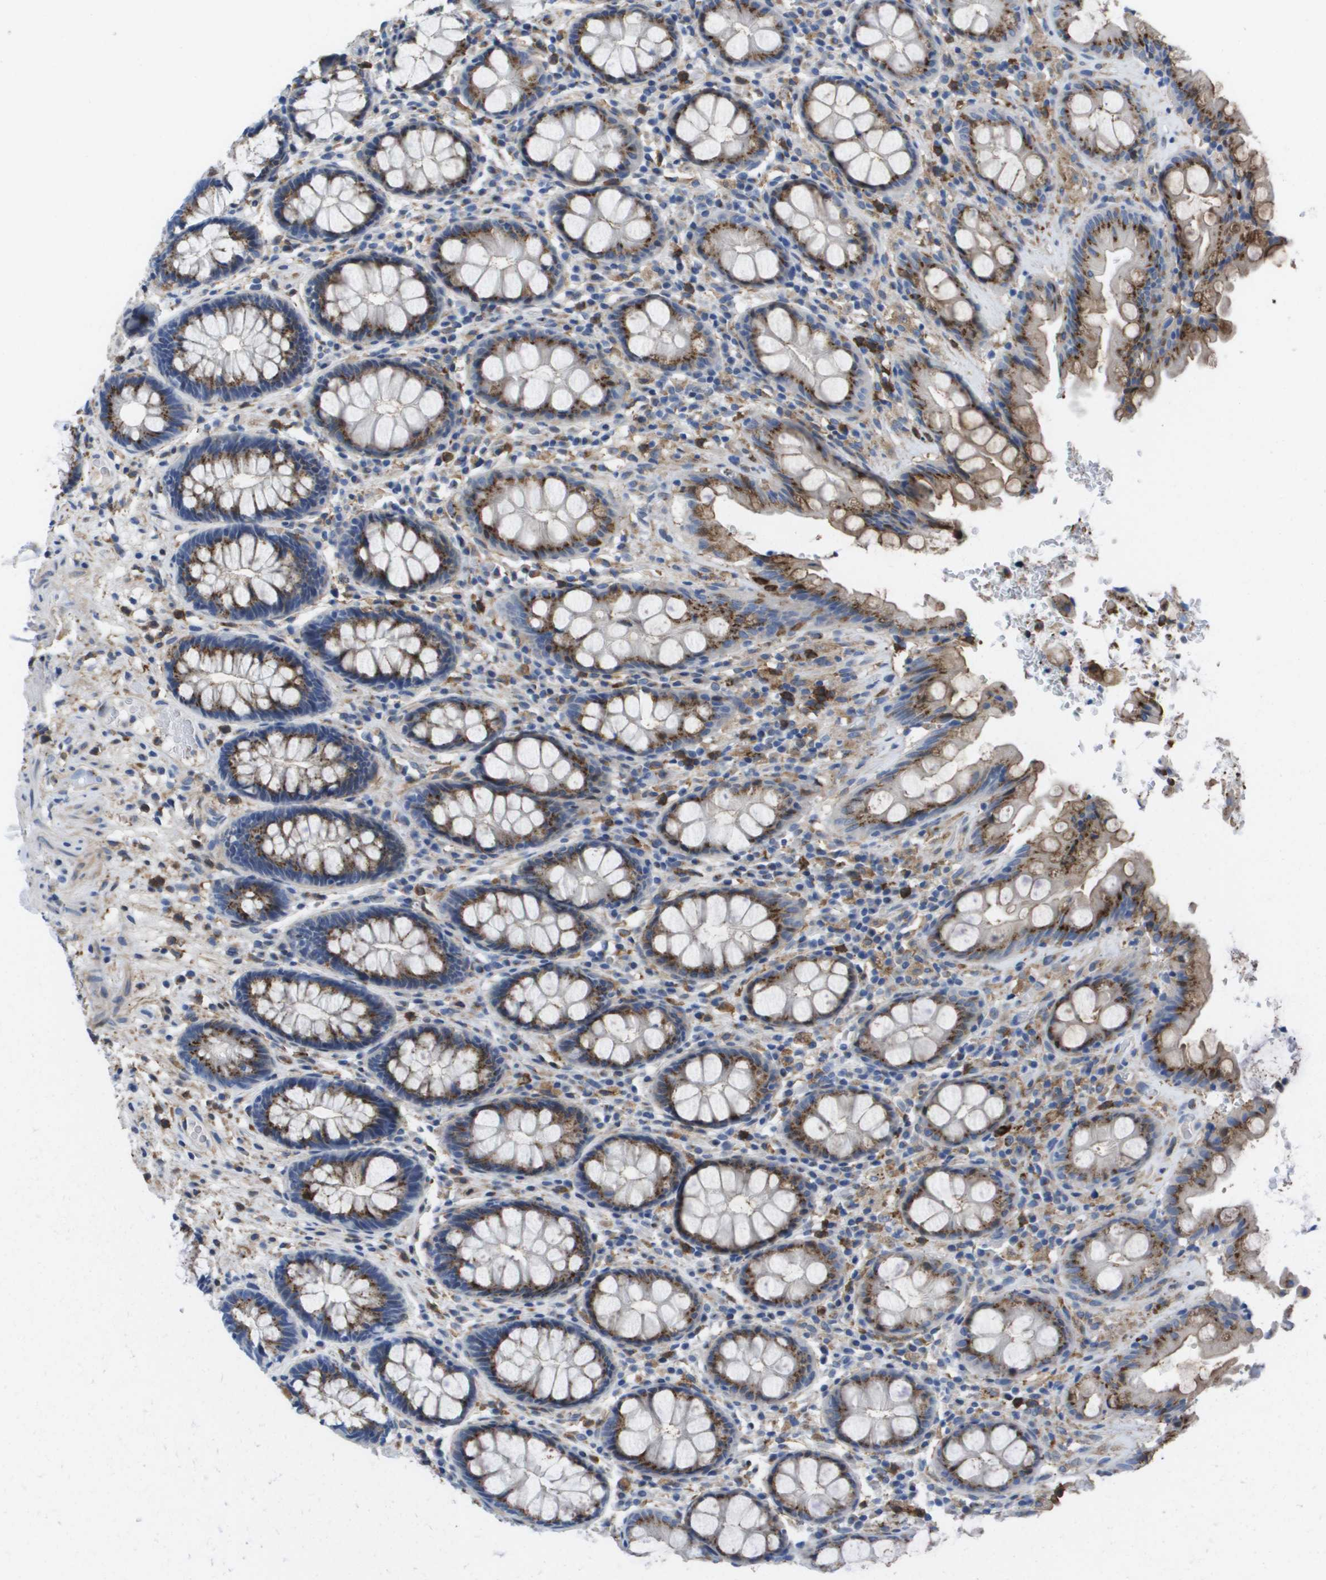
{"staining": {"intensity": "moderate", "quantity": ">75%", "location": "cytoplasmic/membranous"}, "tissue": "rectum", "cell_type": "Glandular cells", "image_type": "normal", "snomed": [{"axis": "morphology", "description": "Normal tissue, NOS"}, {"axis": "topography", "description": "Rectum"}], "caption": "There is medium levels of moderate cytoplasmic/membranous positivity in glandular cells of normal rectum, as demonstrated by immunohistochemical staining (brown color).", "gene": "SLC37A2", "patient": {"sex": "male", "age": 64}}